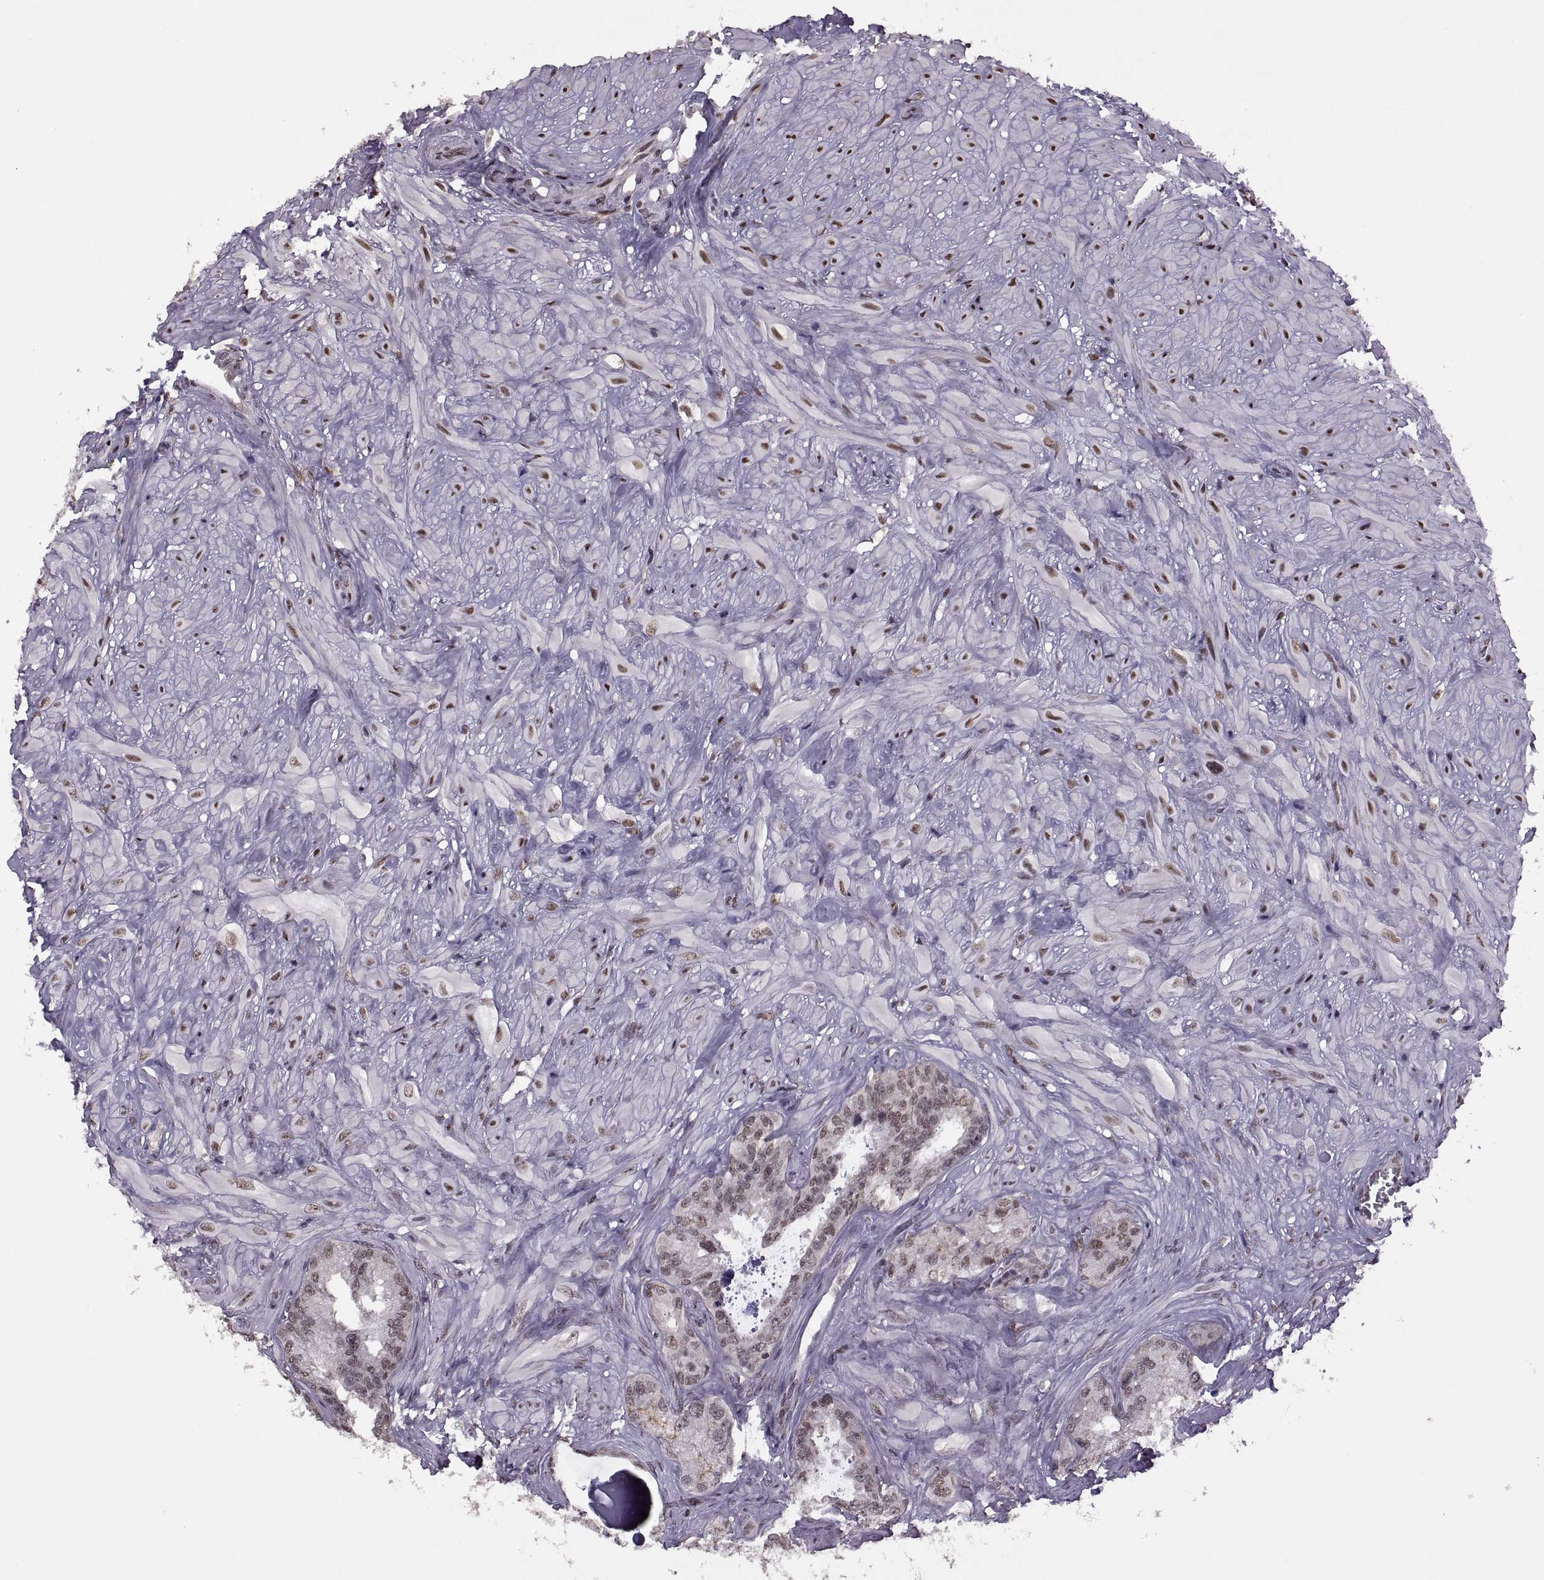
{"staining": {"intensity": "moderate", "quantity": "25%-75%", "location": "nuclear"}, "tissue": "seminal vesicle", "cell_type": "Glandular cells", "image_type": "normal", "snomed": [{"axis": "morphology", "description": "Normal tissue, NOS"}, {"axis": "topography", "description": "Seminal veicle"}], "caption": "Glandular cells demonstrate medium levels of moderate nuclear staining in about 25%-75% of cells in benign seminal vesicle.", "gene": "INTS3", "patient": {"sex": "male", "age": 72}}